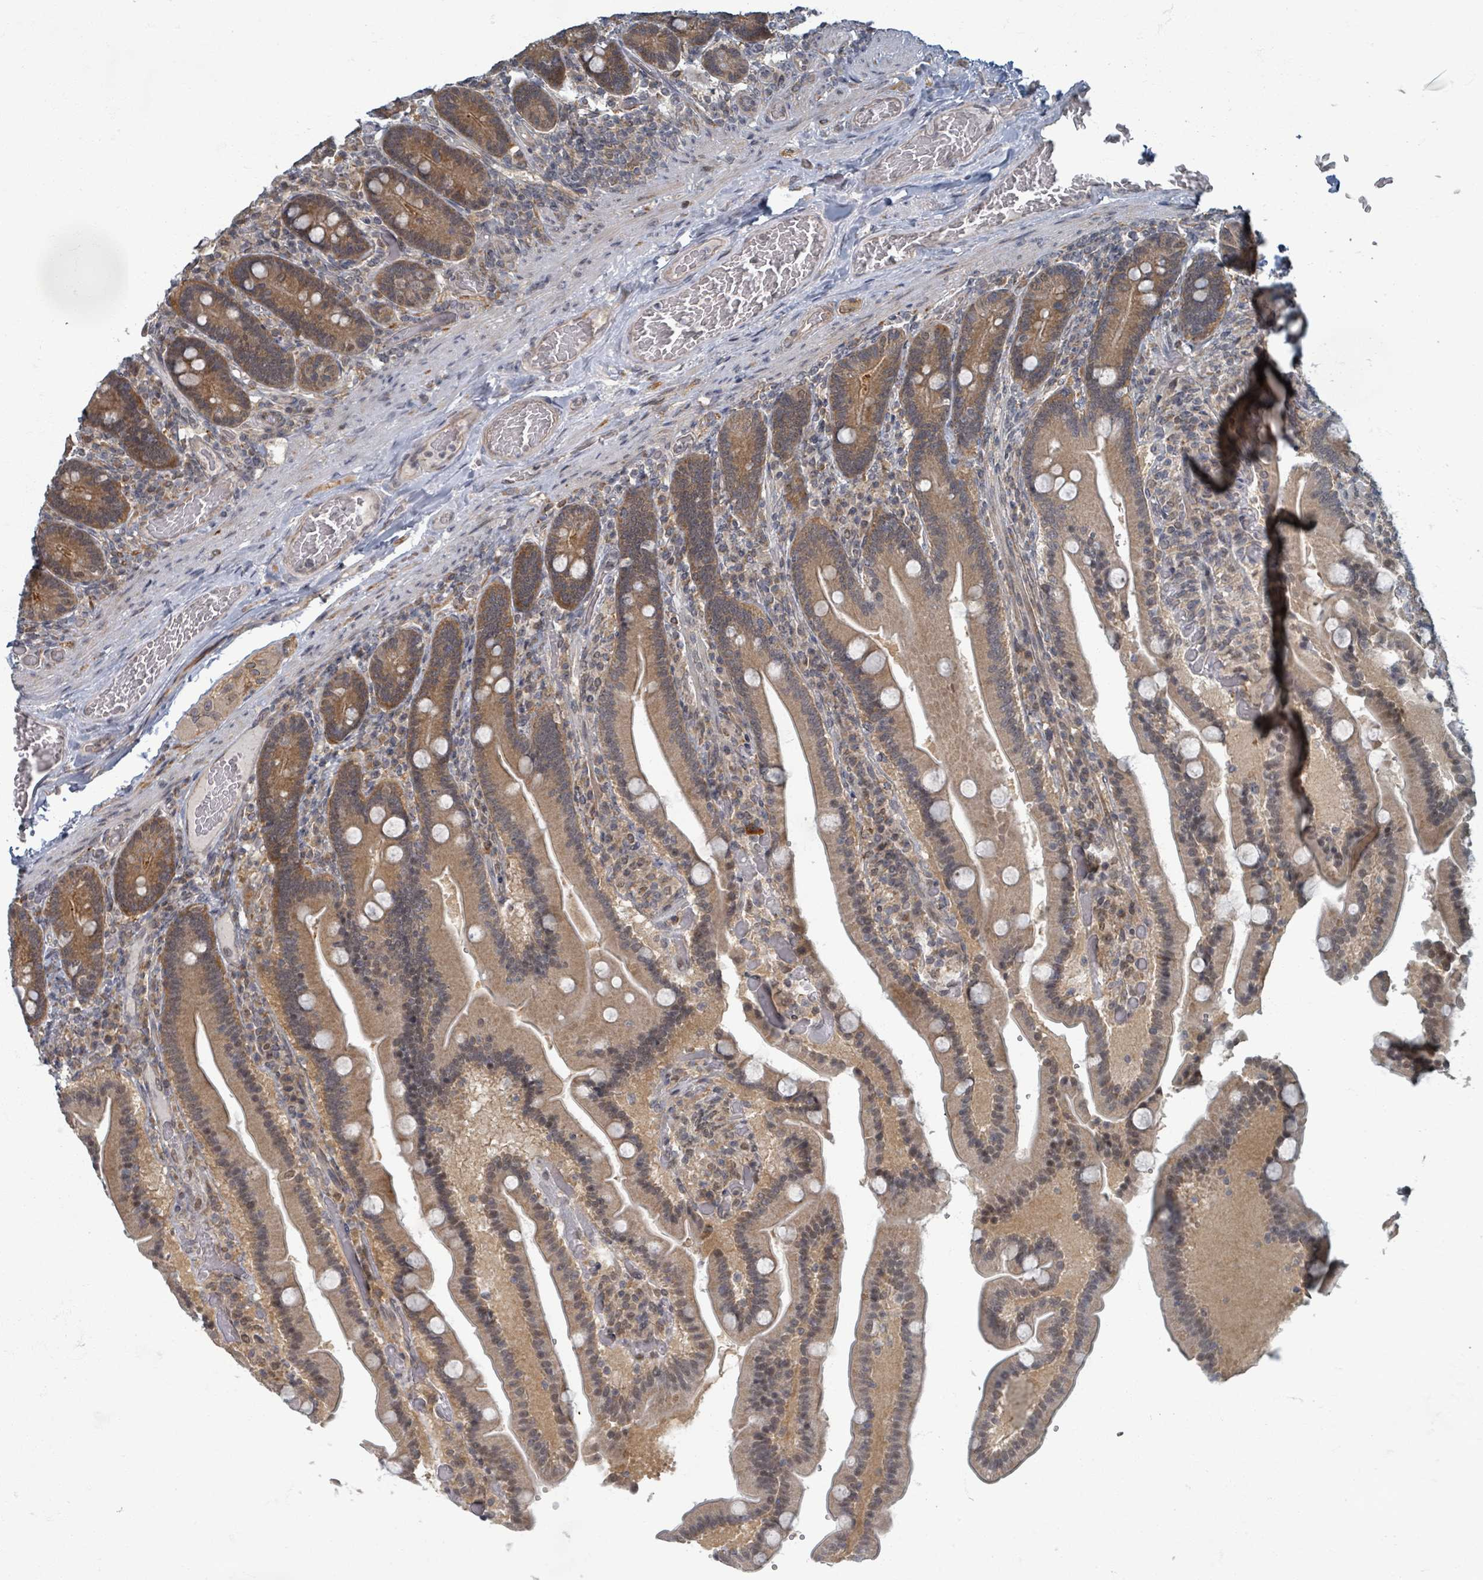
{"staining": {"intensity": "moderate", "quantity": ">75%", "location": "cytoplasmic/membranous,nuclear"}, "tissue": "duodenum", "cell_type": "Glandular cells", "image_type": "normal", "snomed": [{"axis": "morphology", "description": "Normal tissue, NOS"}, {"axis": "topography", "description": "Duodenum"}], "caption": "Immunohistochemistry (IHC) image of benign duodenum stained for a protein (brown), which shows medium levels of moderate cytoplasmic/membranous,nuclear positivity in about >75% of glandular cells.", "gene": "INTS15", "patient": {"sex": "female", "age": 62}}